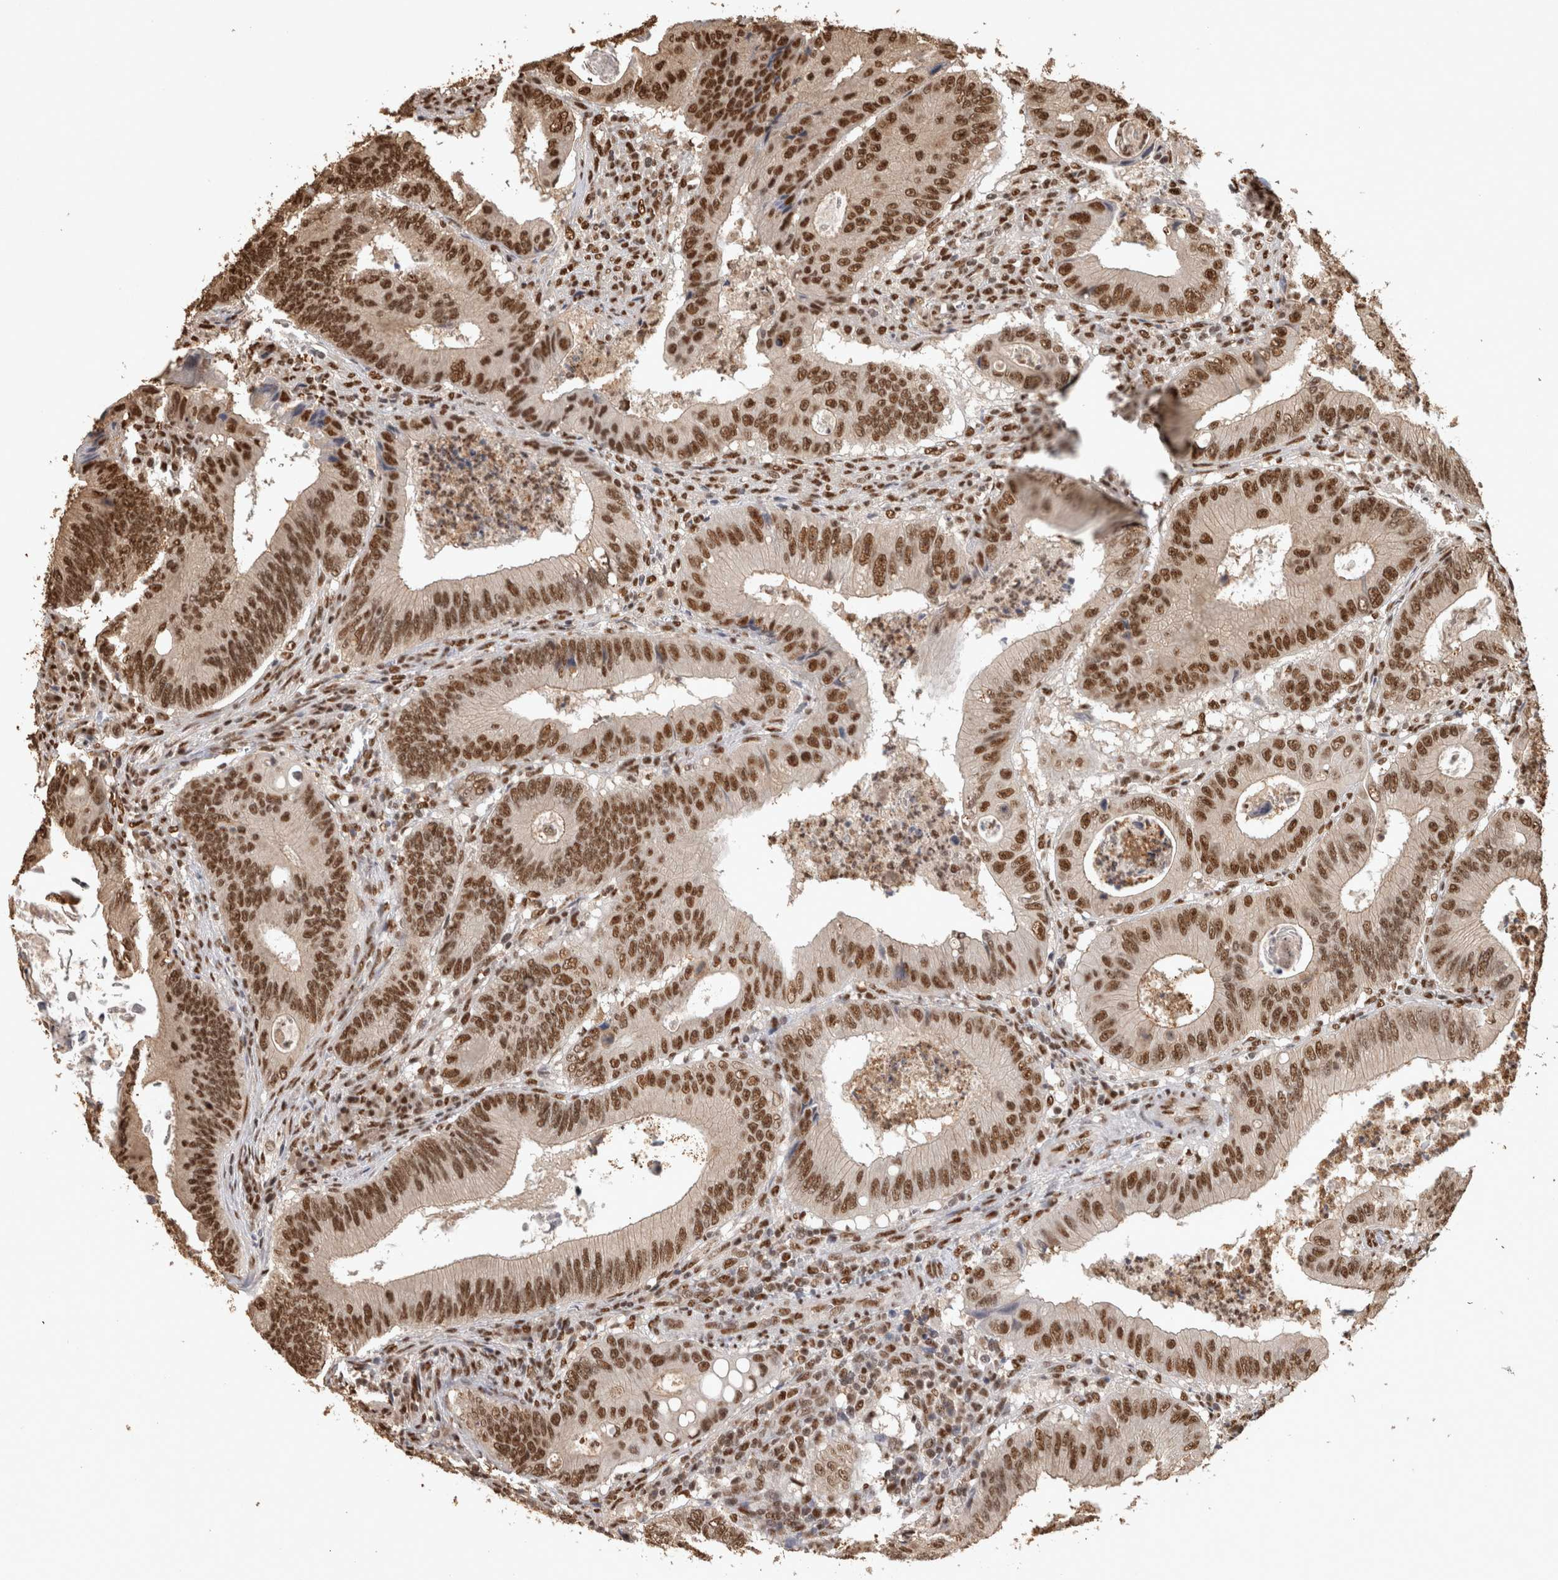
{"staining": {"intensity": "strong", "quantity": ">75%", "location": "nuclear"}, "tissue": "colorectal cancer", "cell_type": "Tumor cells", "image_type": "cancer", "snomed": [{"axis": "morphology", "description": "Inflammation, NOS"}, {"axis": "morphology", "description": "Adenocarcinoma, NOS"}, {"axis": "topography", "description": "Colon"}], "caption": "Tumor cells show strong nuclear positivity in about >75% of cells in adenocarcinoma (colorectal).", "gene": "RAD50", "patient": {"sex": "male", "age": 72}}